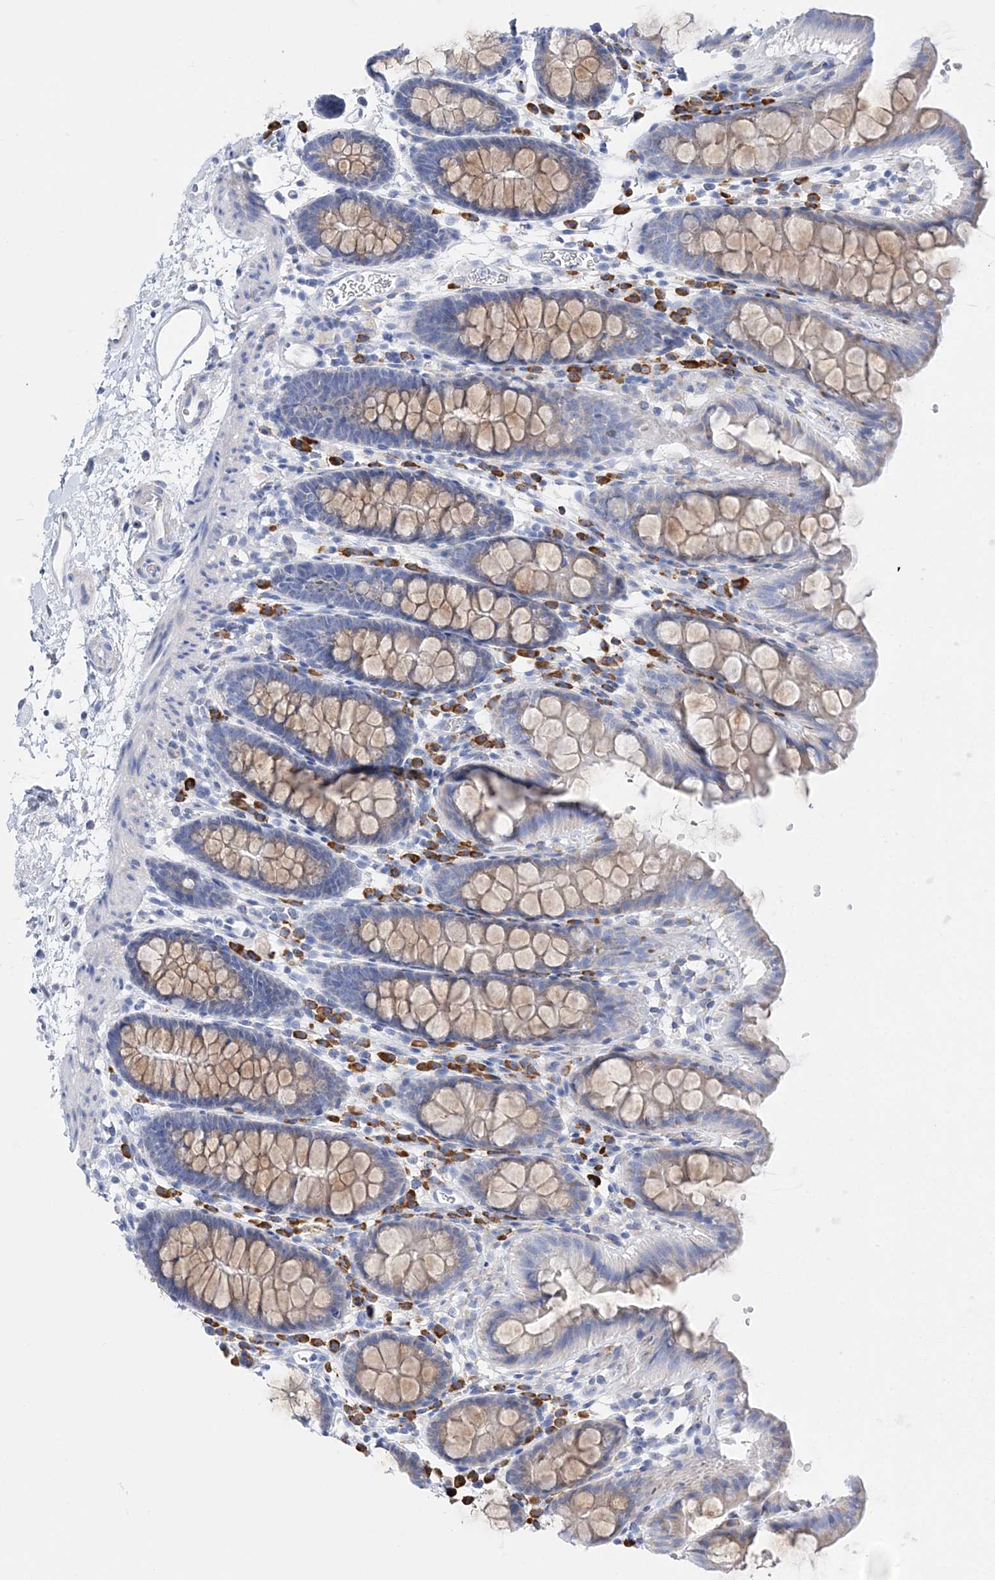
{"staining": {"intensity": "negative", "quantity": "none", "location": "none"}, "tissue": "colon", "cell_type": "Endothelial cells", "image_type": "normal", "snomed": [{"axis": "morphology", "description": "Normal tissue, NOS"}, {"axis": "topography", "description": "Colon"}], "caption": "Endothelial cells show no significant positivity in unremarkable colon.", "gene": "TSPYL6", "patient": {"sex": "male", "age": 75}}